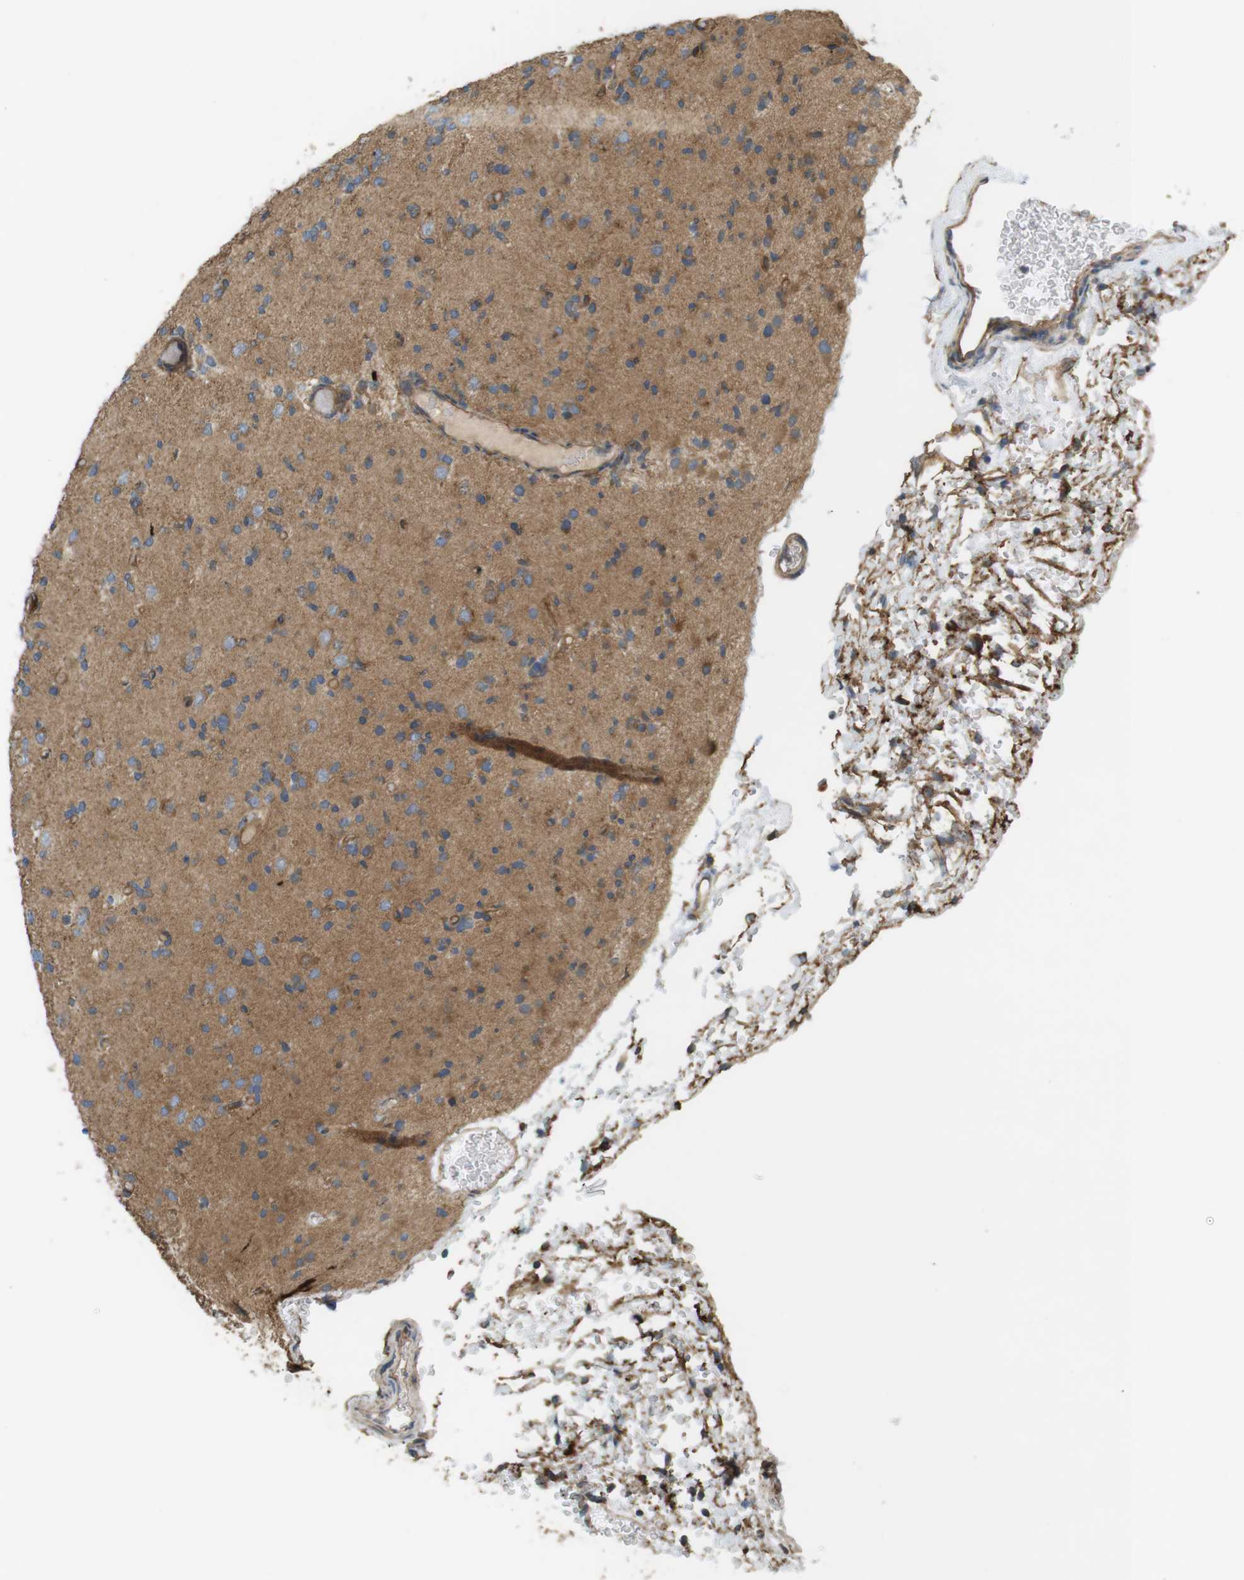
{"staining": {"intensity": "weak", "quantity": "25%-75%", "location": "cytoplasmic/membranous"}, "tissue": "glioma", "cell_type": "Tumor cells", "image_type": "cancer", "snomed": [{"axis": "morphology", "description": "Glioma, malignant, Low grade"}, {"axis": "topography", "description": "Brain"}], "caption": "This histopathology image exhibits IHC staining of low-grade glioma (malignant), with low weak cytoplasmic/membranous positivity in about 25%-75% of tumor cells.", "gene": "DDAH2", "patient": {"sex": "female", "age": 22}}